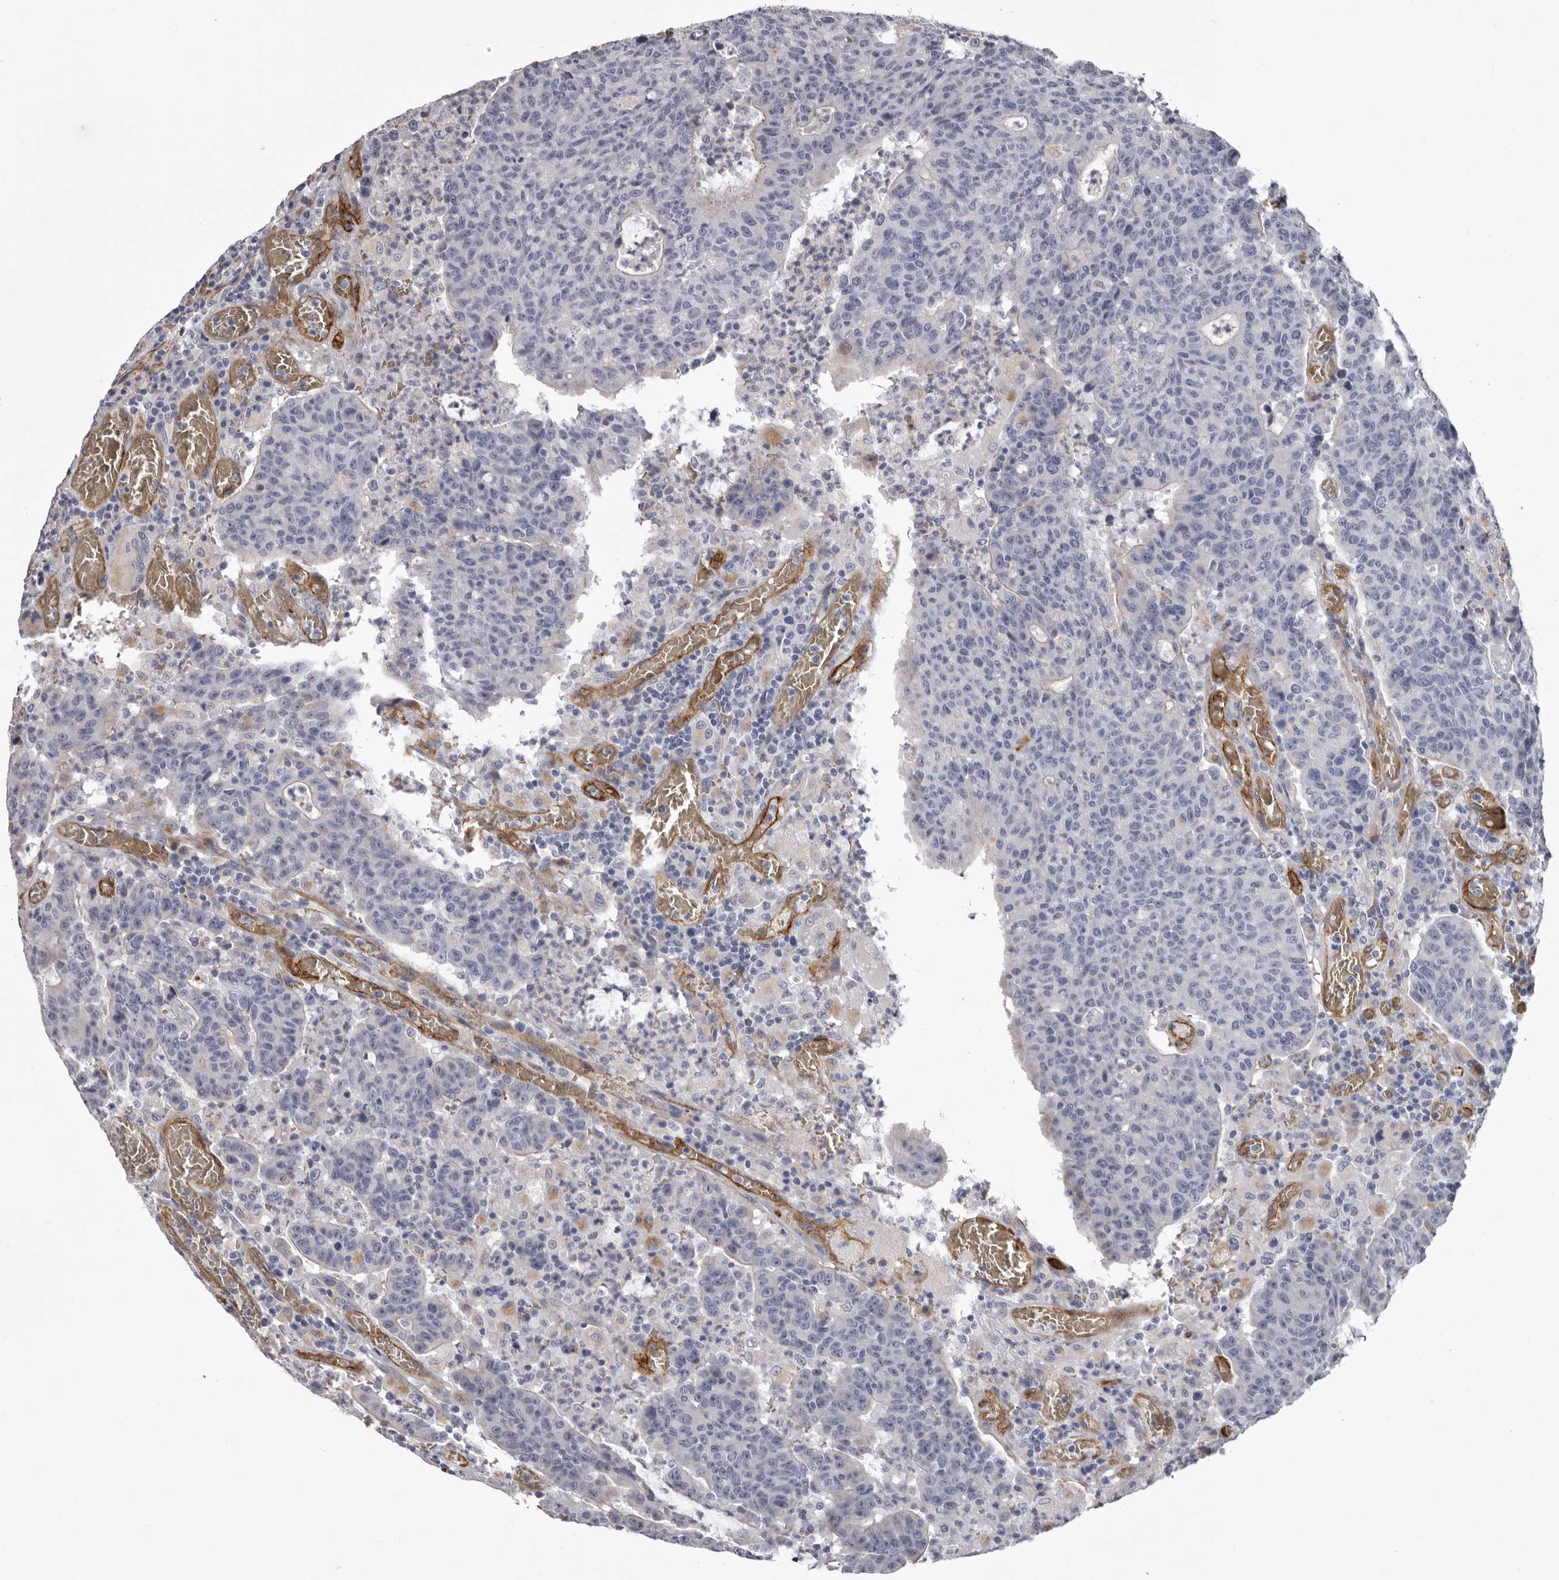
{"staining": {"intensity": "negative", "quantity": "none", "location": "none"}, "tissue": "colorectal cancer", "cell_type": "Tumor cells", "image_type": "cancer", "snomed": [{"axis": "morphology", "description": "Adenocarcinoma, NOS"}, {"axis": "topography", "description": "Colon"}], "caption": "Immunohistochemistry of human adenocarcinoma (colorectal) exhibits no positivity in tumor cells.", "gene": "ADGRL4", "patient": {"sex": "female", "age": 75}}